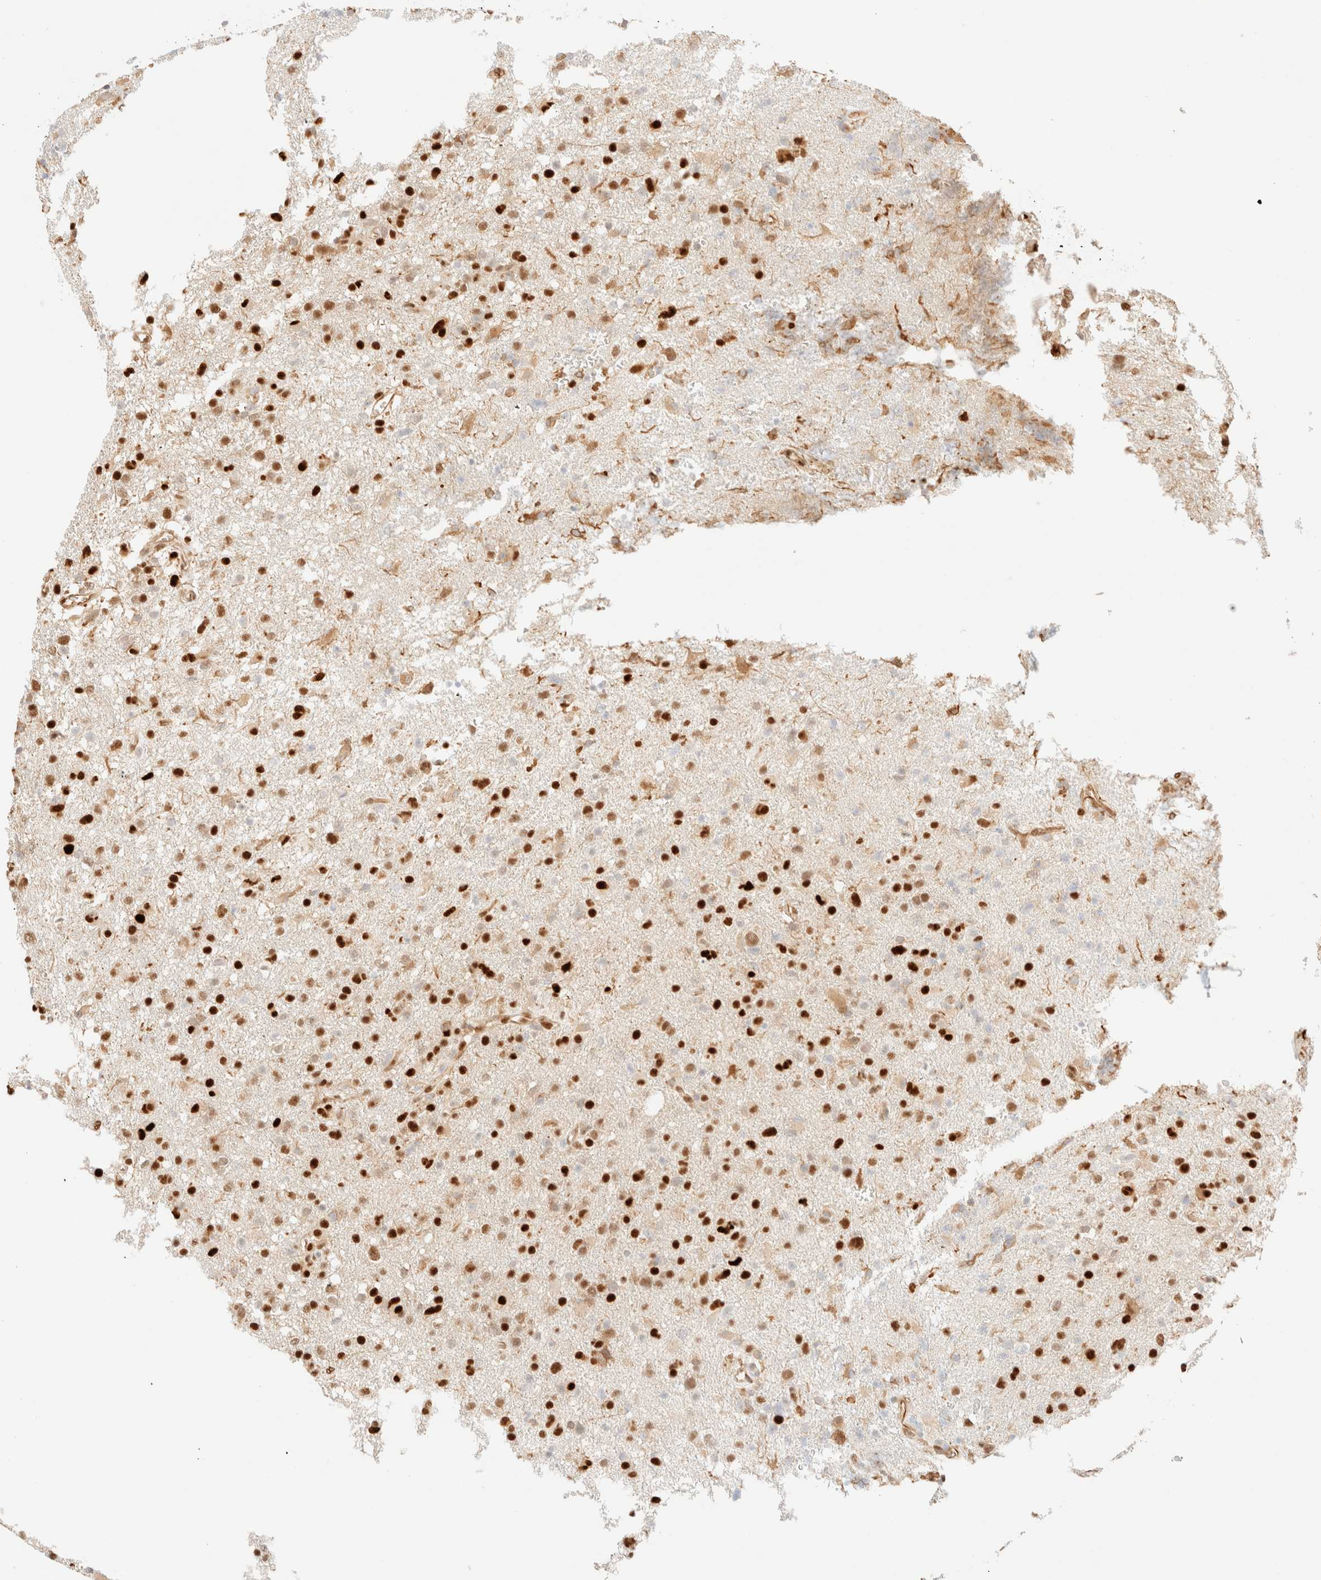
{"staining": {"intensity": "strong", "quantity": ">75%", "location": "nuclear"}, "tissue": "glioma", "cell_type": "Tumor cells", "image_type": "cancer", "snomed": [{"axis": "morphology", "description": "Glioma, malignant, High grade"}, {"axis": "topography", "description": "Brain"}], "caption": "An image of glioma stained for a protein reveals strong nuclear brown staining in tumor cells. Nuclei are stained in blue.", "gene": "ZSCAN18", "patient": {"sex": "female", "age": 57}}